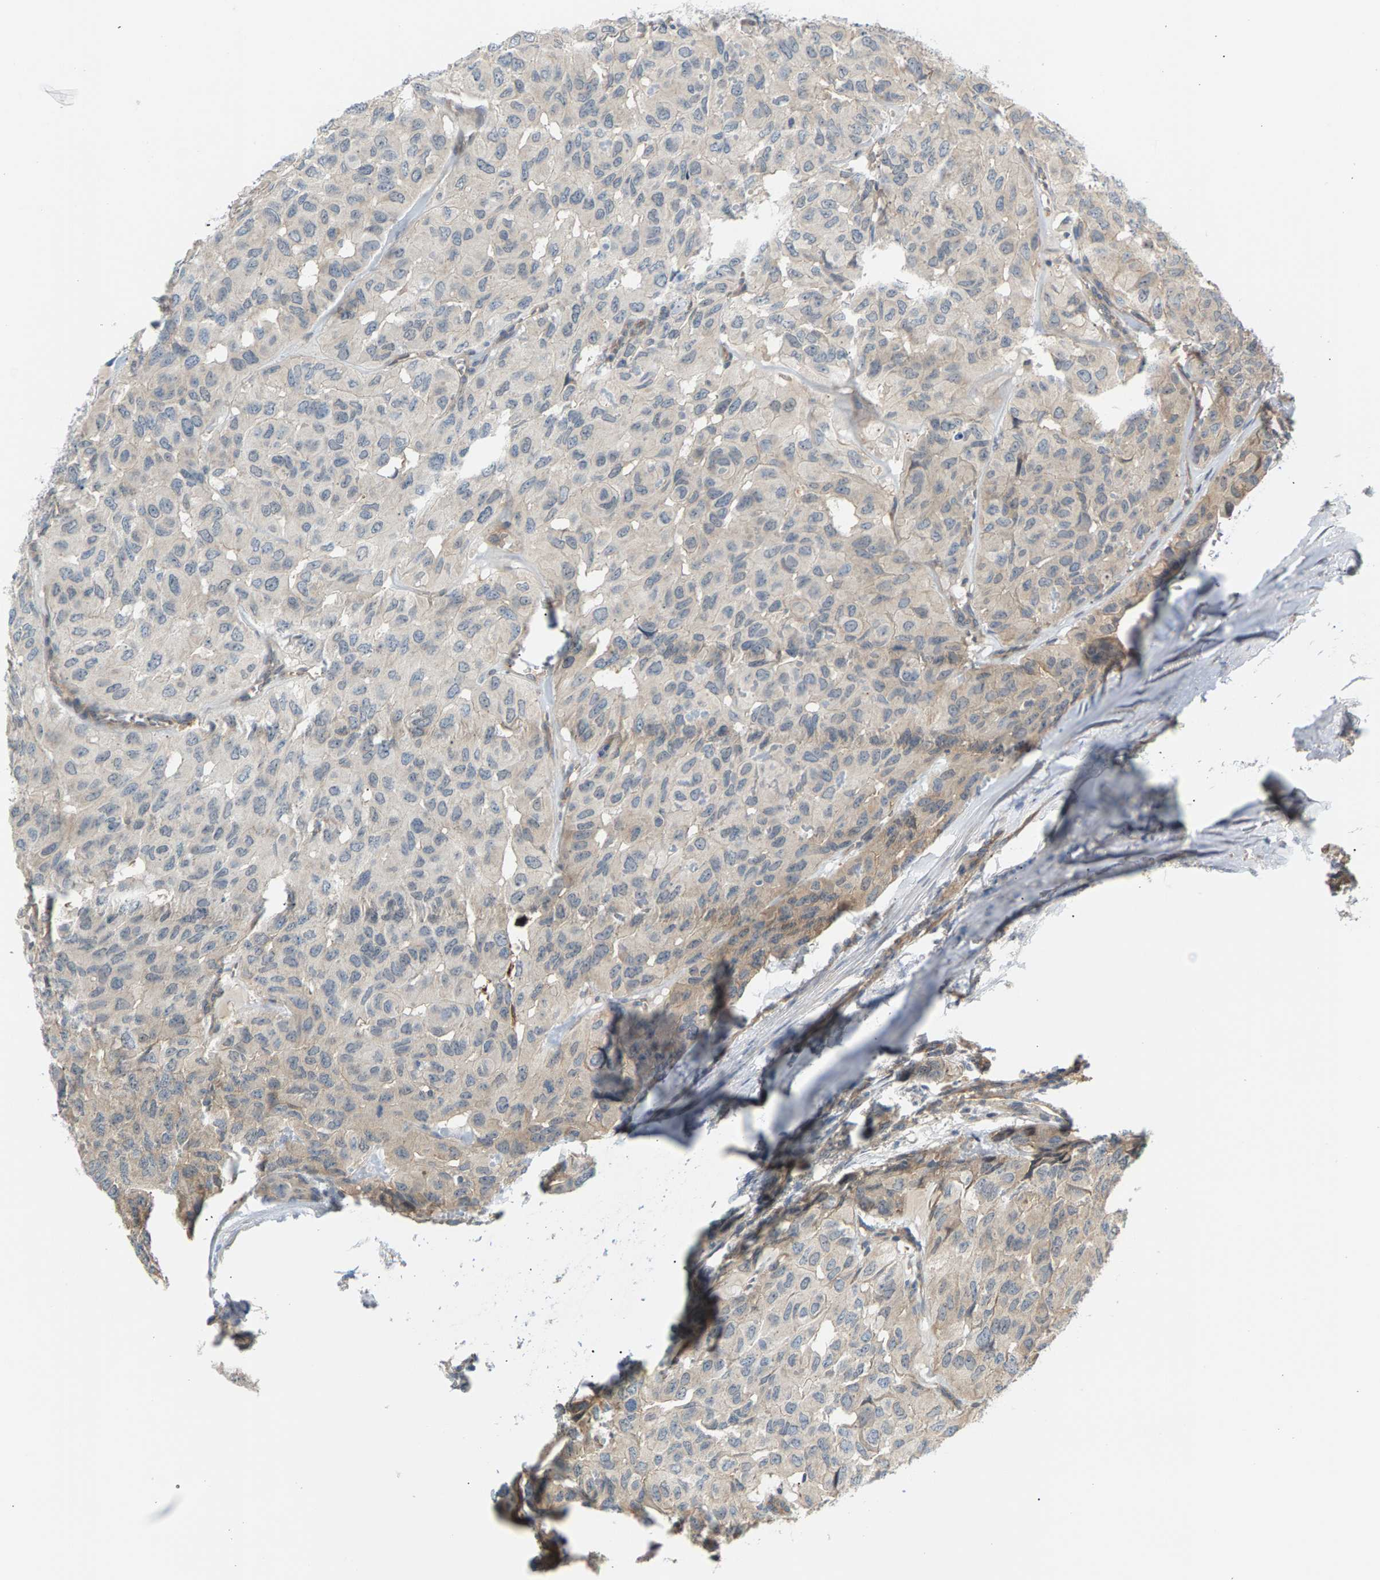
{"staining": {"intensity": "weak", "quantity": "<25%", "location": "cytoplasmic/membranous"}, "tissue": "head and neck cancer", "cell_type": "Tumor cells", "image_type": "cancer", "snomed": [{"axis": "morphology", "description": "Adenocarcinoma, NOS"}, {"axis": "topography", "description": "Salivary gland, NOS"}, {"axis": "topography", "description": "Head-Neck"}], "caption": "Histopathology image shows no significant protein expression in tumor cells of head and neck cancer.", "gene": "KRTAP27-1", "patient": {"sex": "female", "age": 76}}